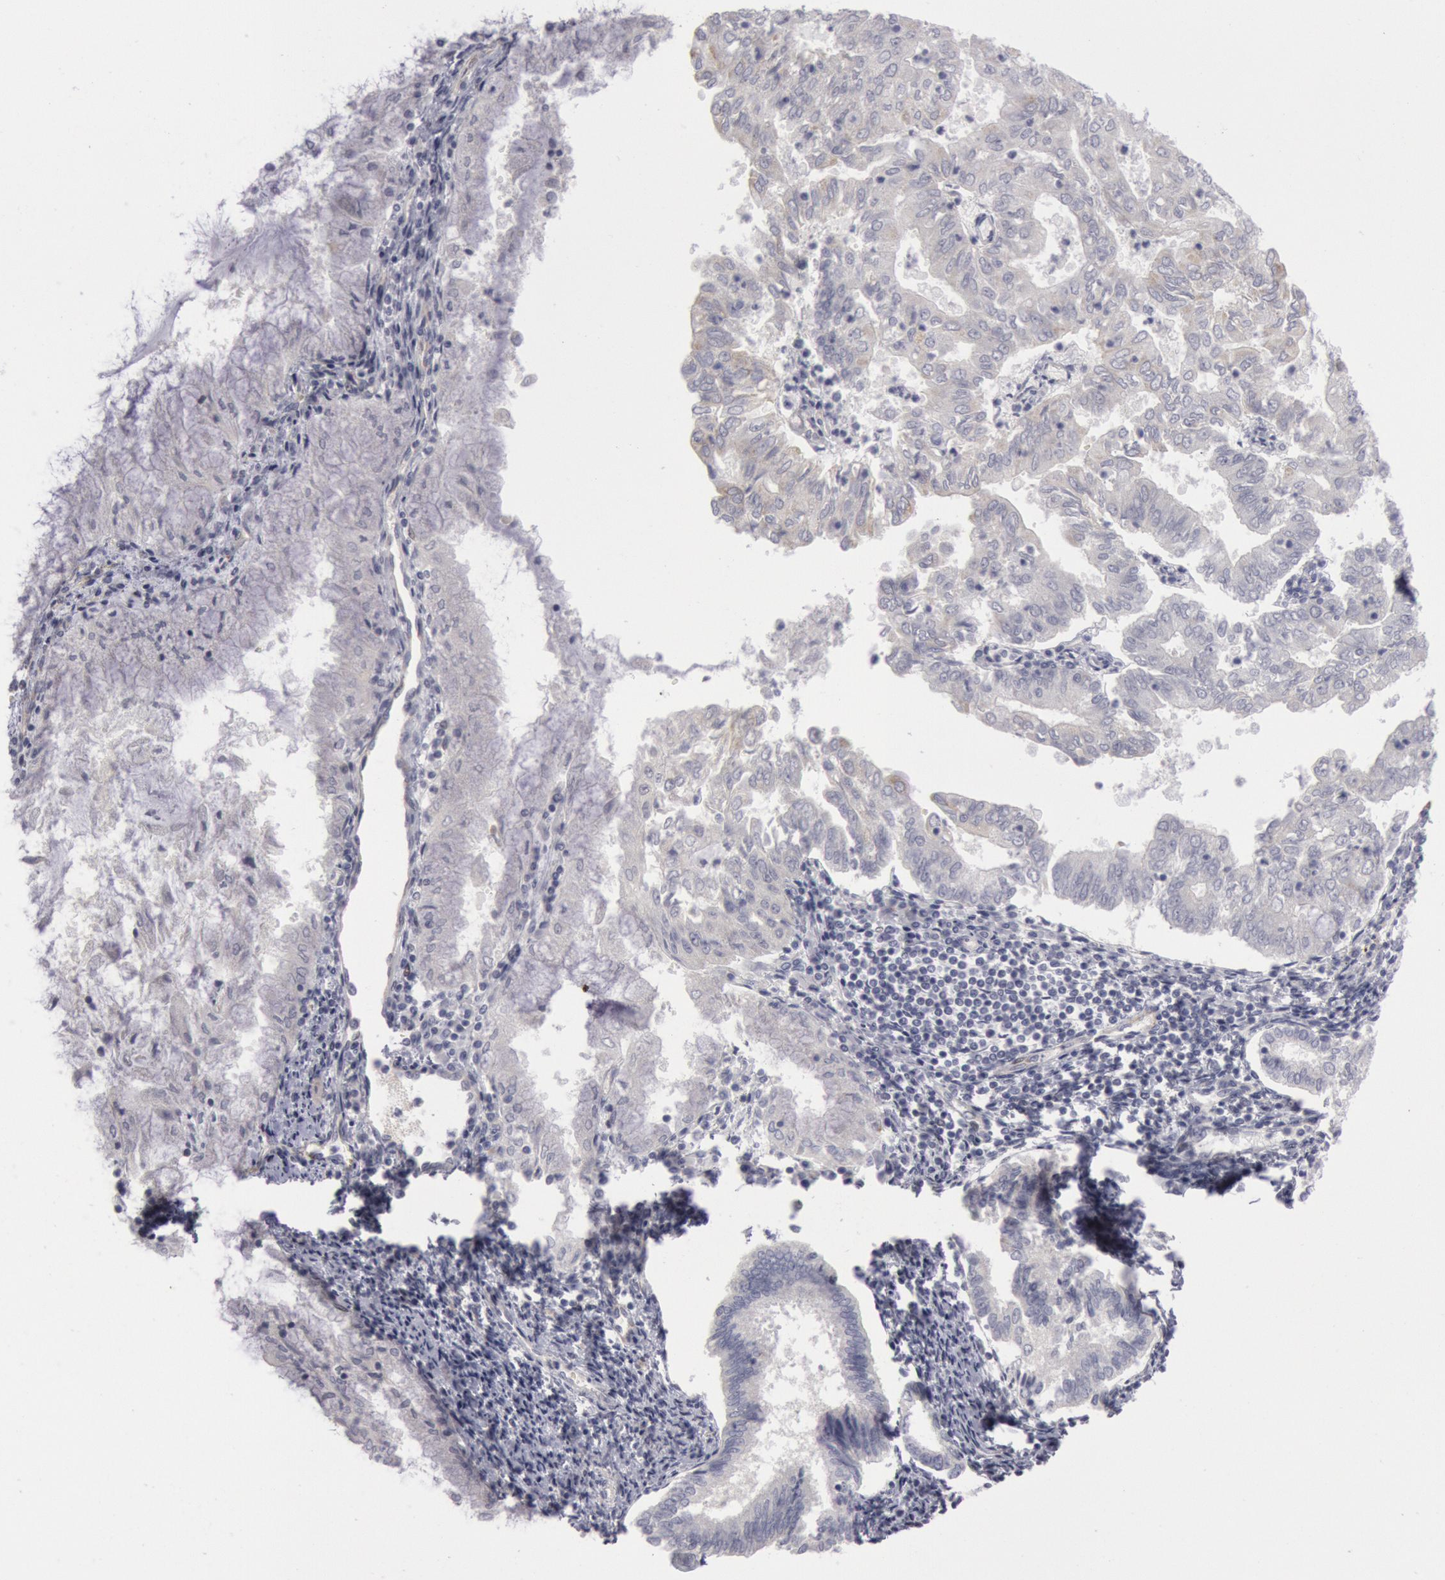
{"staining": {"intensity": "weak", "quantity": "<25%", "location": "cytoplasmic/membranous"}, "tissue": "endometrial cancer", "cell_type": "Tumor cells", "image_type": "cancer", "snomed": [{"axis": "morphology", "description": "Adenocarcinoma, NOS"}, {"axis": "topography", "description": "Endometrium"}], "caption": "DAB (3,3'-diaminobenzidine) immunohistochemical staining of endometrial adenocarcinoma reveals no significant staining in tumor cells.", "gene": "JOSD1", "patient": {"sex": "female", "age": 79}}